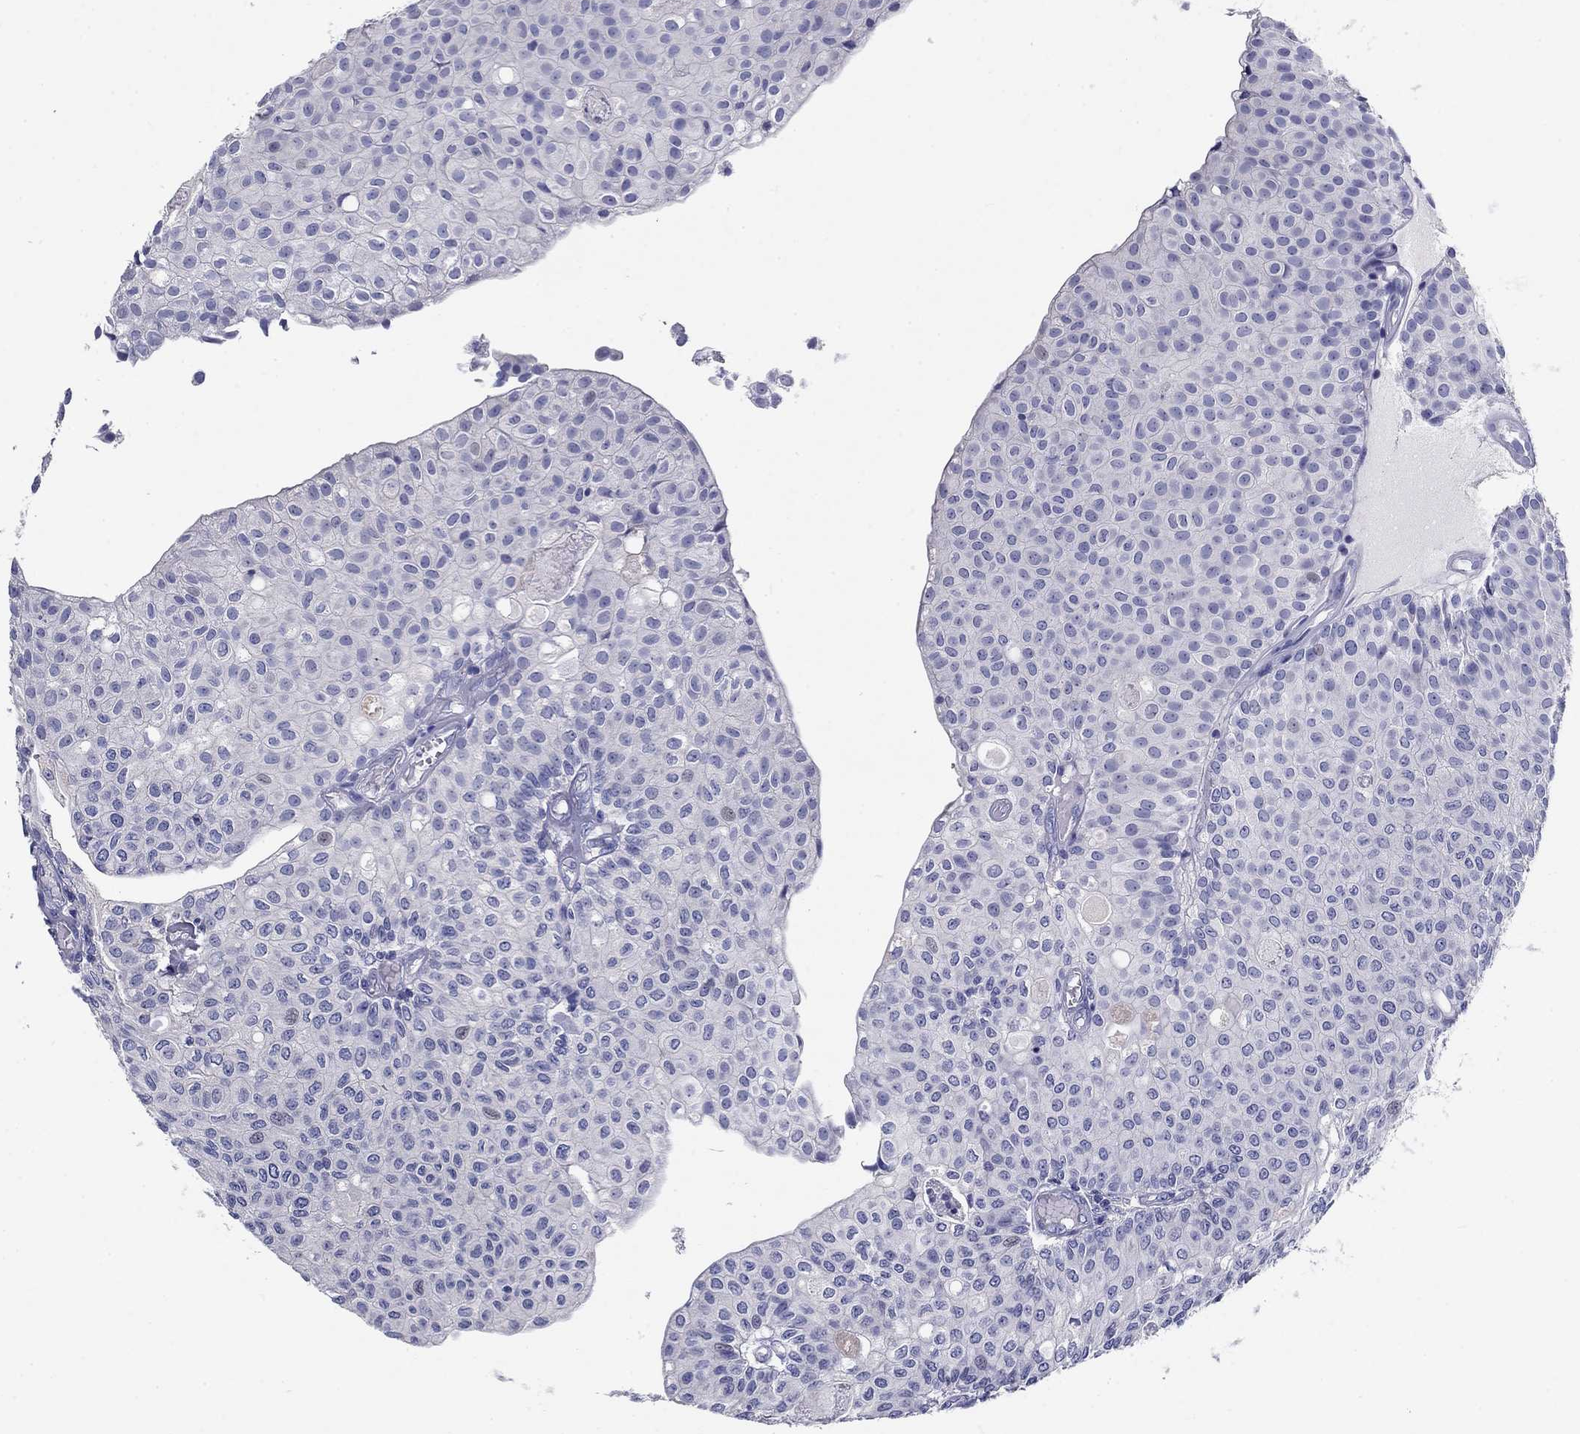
{"staining": {"intensity": "negative", "quantity": "none", "location": "none"}, "tissue": "urothelial cancer", "cell_type": "Tumor cells", "image_type": "cancer", "snomed": [{"axis": "morphology", "description": "Urothelial carcinoma, Low grade"}, {"axis": "topography", "description": "Urinary bladder"}], "caption": "This is an immunohistochemistry photomicrograph of urothelial carcinoma (low-grade). There is no positivity in tumor cells.", "gene": "POU2F2", "patient": {"sex": "male", "age": 89}}